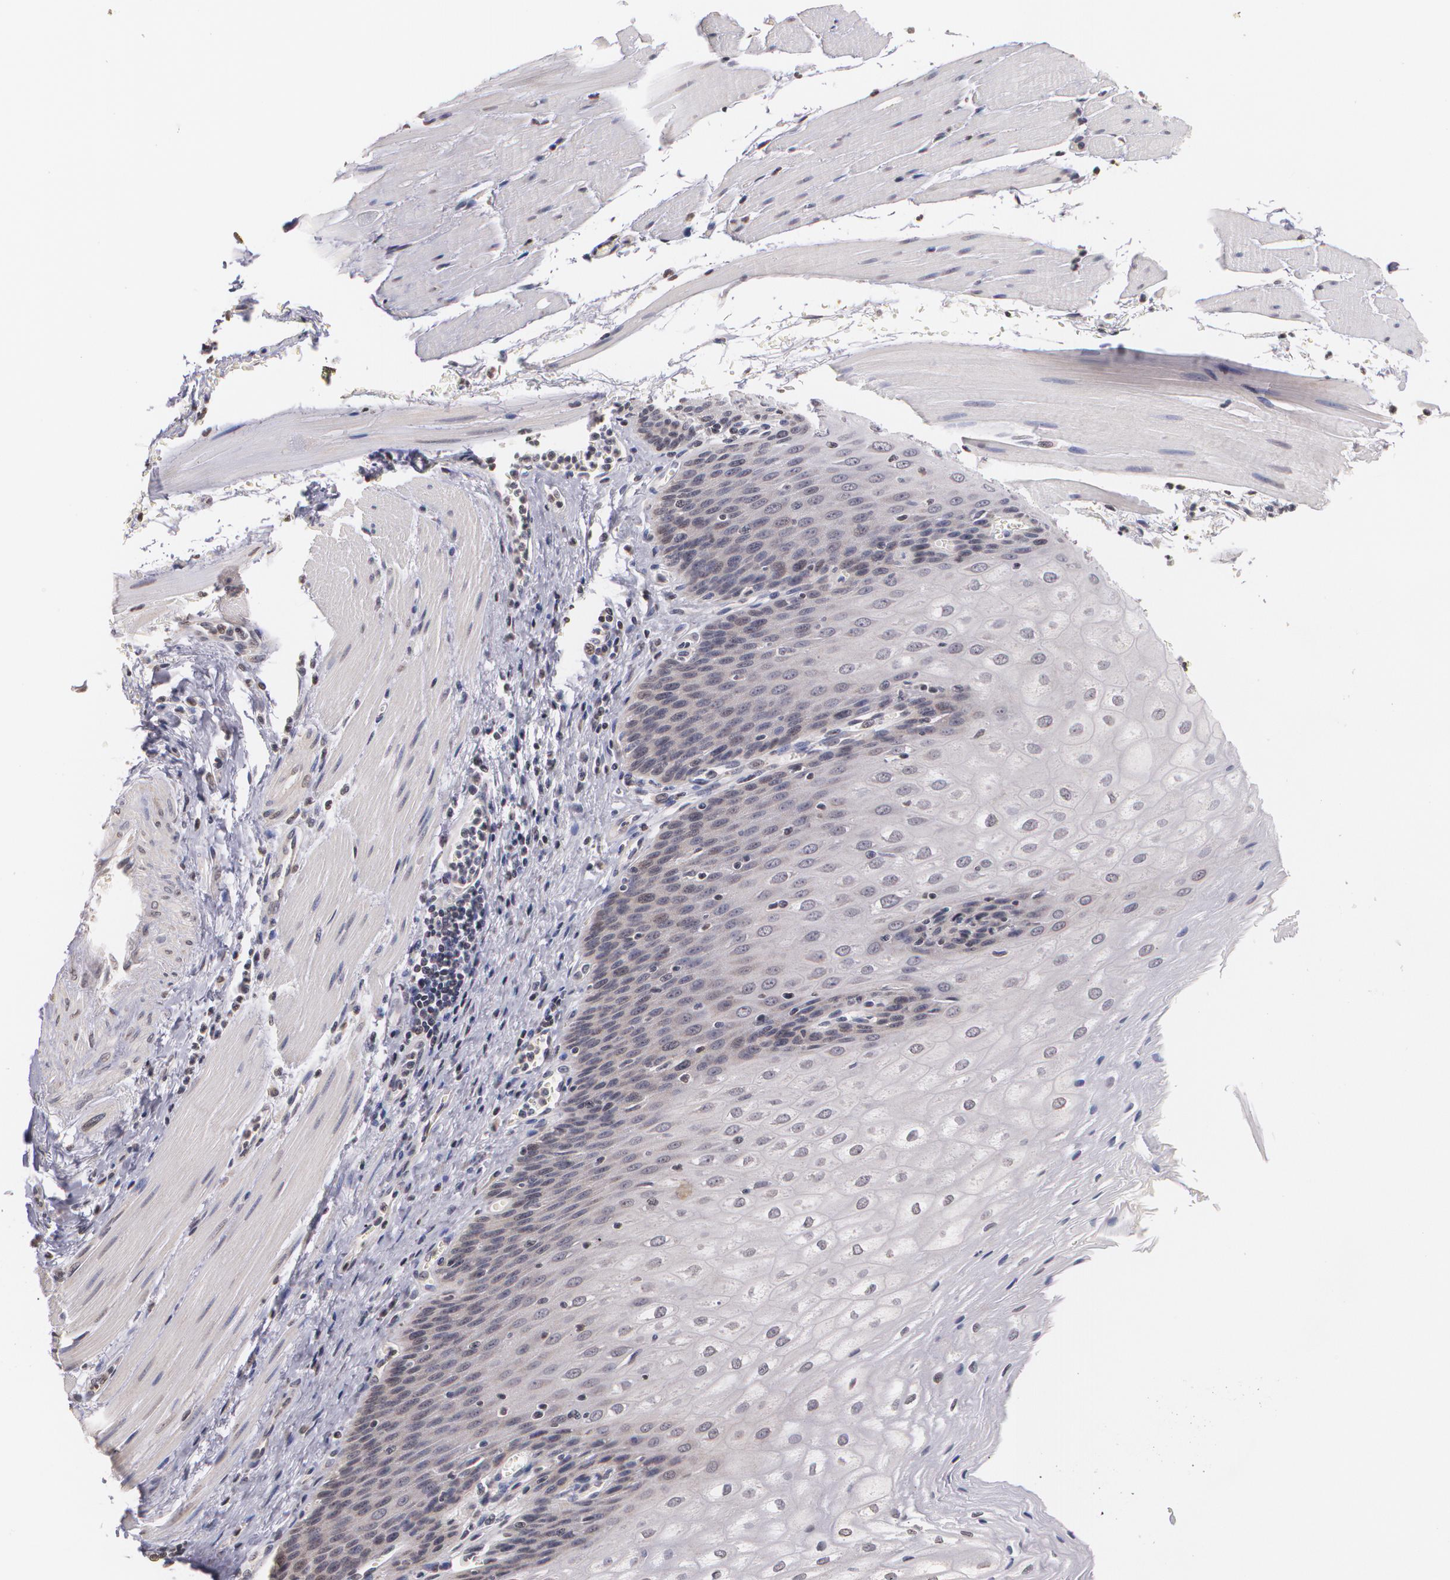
{"staining": {"intensity": "negative", "quantity": "none", "location": "none"}, "tissue": "esophagus", "cell_type": "Squamous epithelial cells", "image_type": "normal", "snomed": [{"axis": "morphology", "description": "Normal tissue, NOS"}, {"axis": "topography", "description": "Esophagus"}], "caption": "This is an immunohistochemistry image of normal human esophagus. There is no staining in squamous epithelial cells.", "gene": "THRB", "patient": {"sex": "female", "age": 61}}